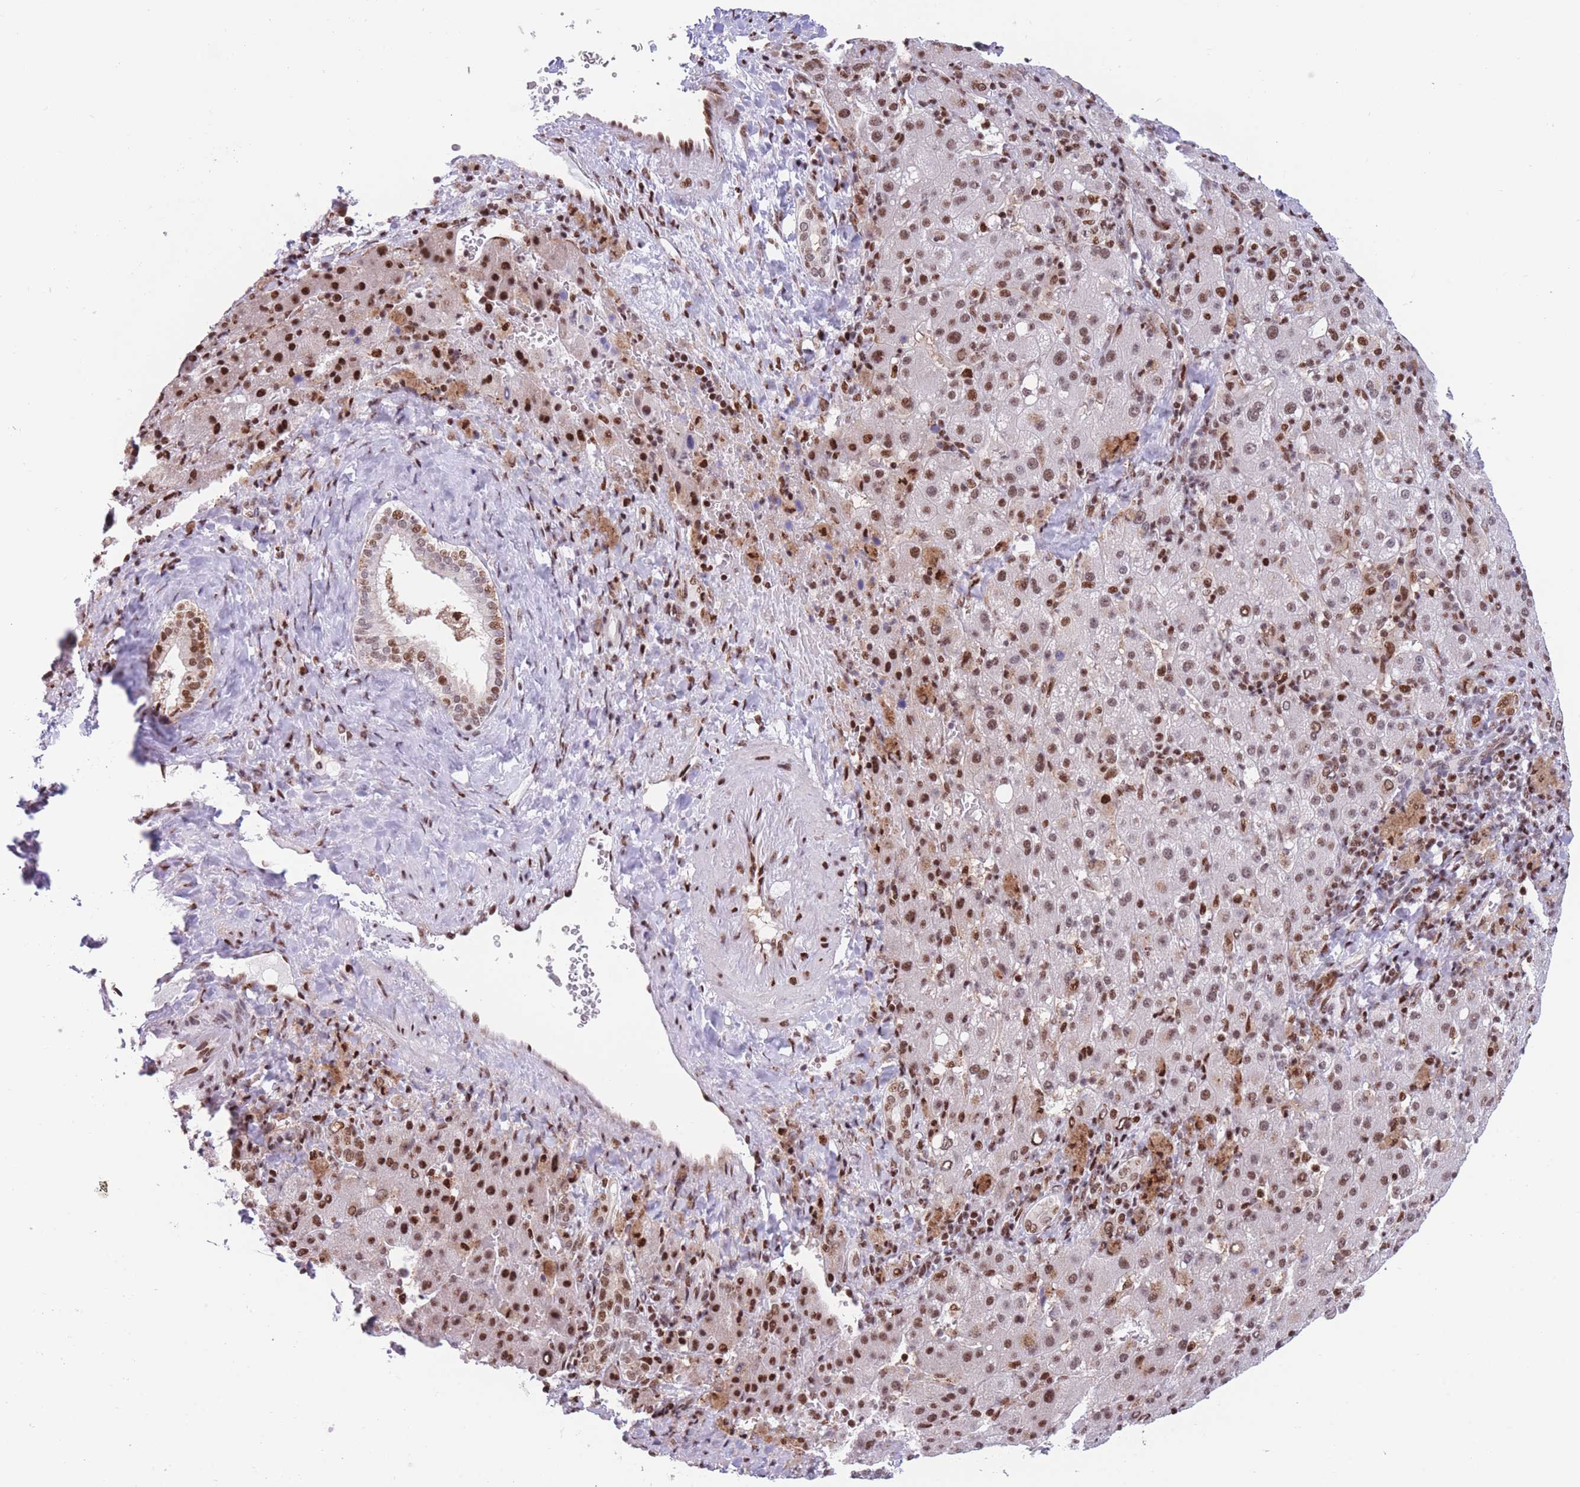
{"staining": {"intensity": "strong", "quantity": "25%-75%", "location": "nuclear"}, "tissue": "liver cancer", "cell_type": "Tumor cells", "image_type": "cancer", "snomed": [{"axis": "morphology", "description": "Carcinoma, Hepatocellular, NOS"}, {"axis": "topography", "description": "Liver"}], "caption": "A high-resolution photomicrograph shows IHC staining of liver cancer (hepatocellular carcinoma), which demonstrates strong nuclear expression in approximately 25%-75% of tumor cells.", "gene": "DNAJC3", "patient": {"sex": "female", "age": 58}}